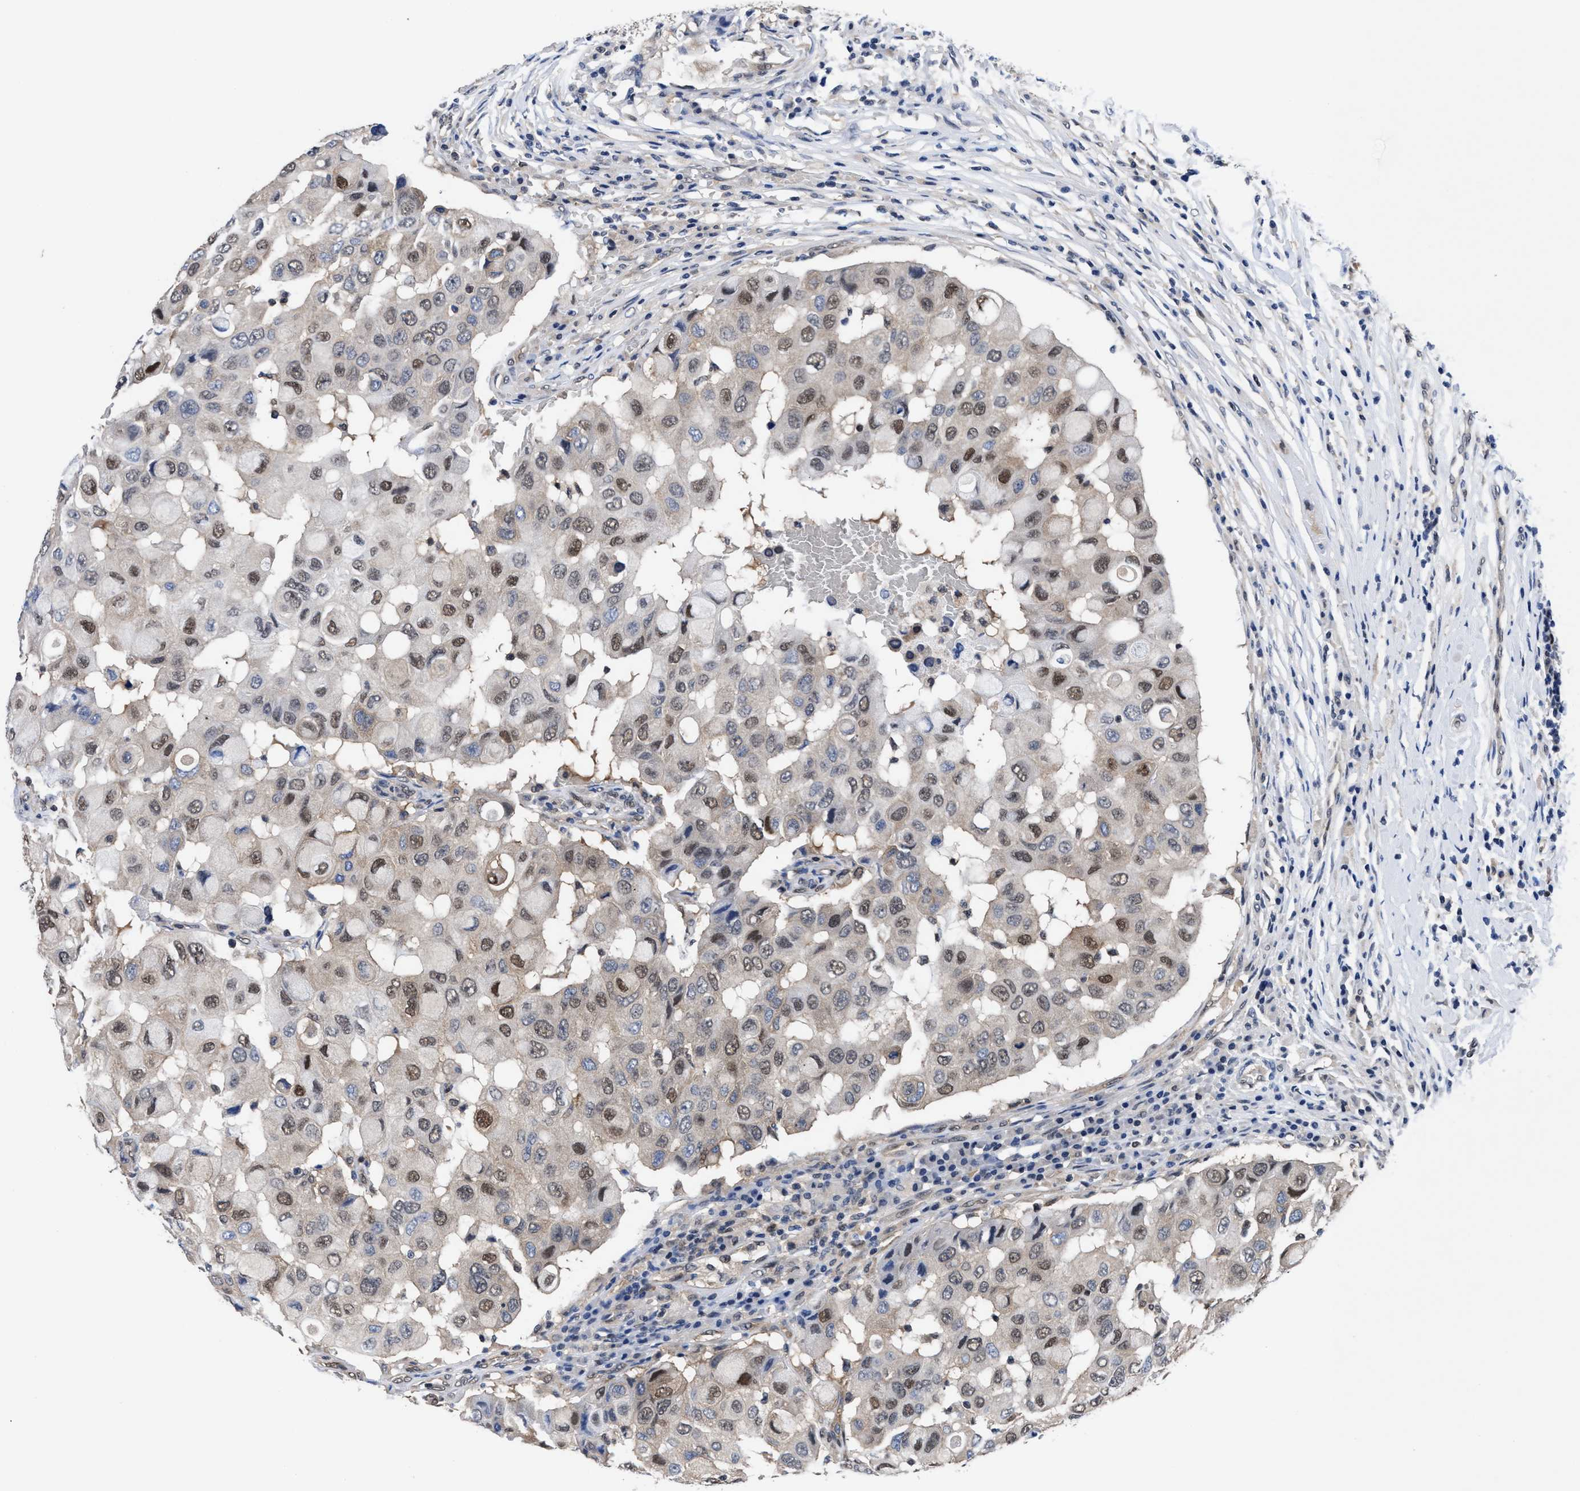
{"staining": {"intensity": "weak", "quantity": "25%-75%", "location": "nuclear"}, "tissue": "breast cancer", "cell_type": "Tumor cells", "image_type": "cancer", "snomed": [{"axis": "morphology", "description": "Duct carcinoma"}, {"axis": "topography", "description": "Breast"}], "caption": "IHC photomicrograph of neoplastic tissue: breast cancer stained using immunohistochemistry exhibits low levels of weak protein expression localized specifically in the nuclear of tumor cells, appearing as a nuclear brown color.", "gene": "ACLY", "patient": {"sex": "female", "age": 27}}